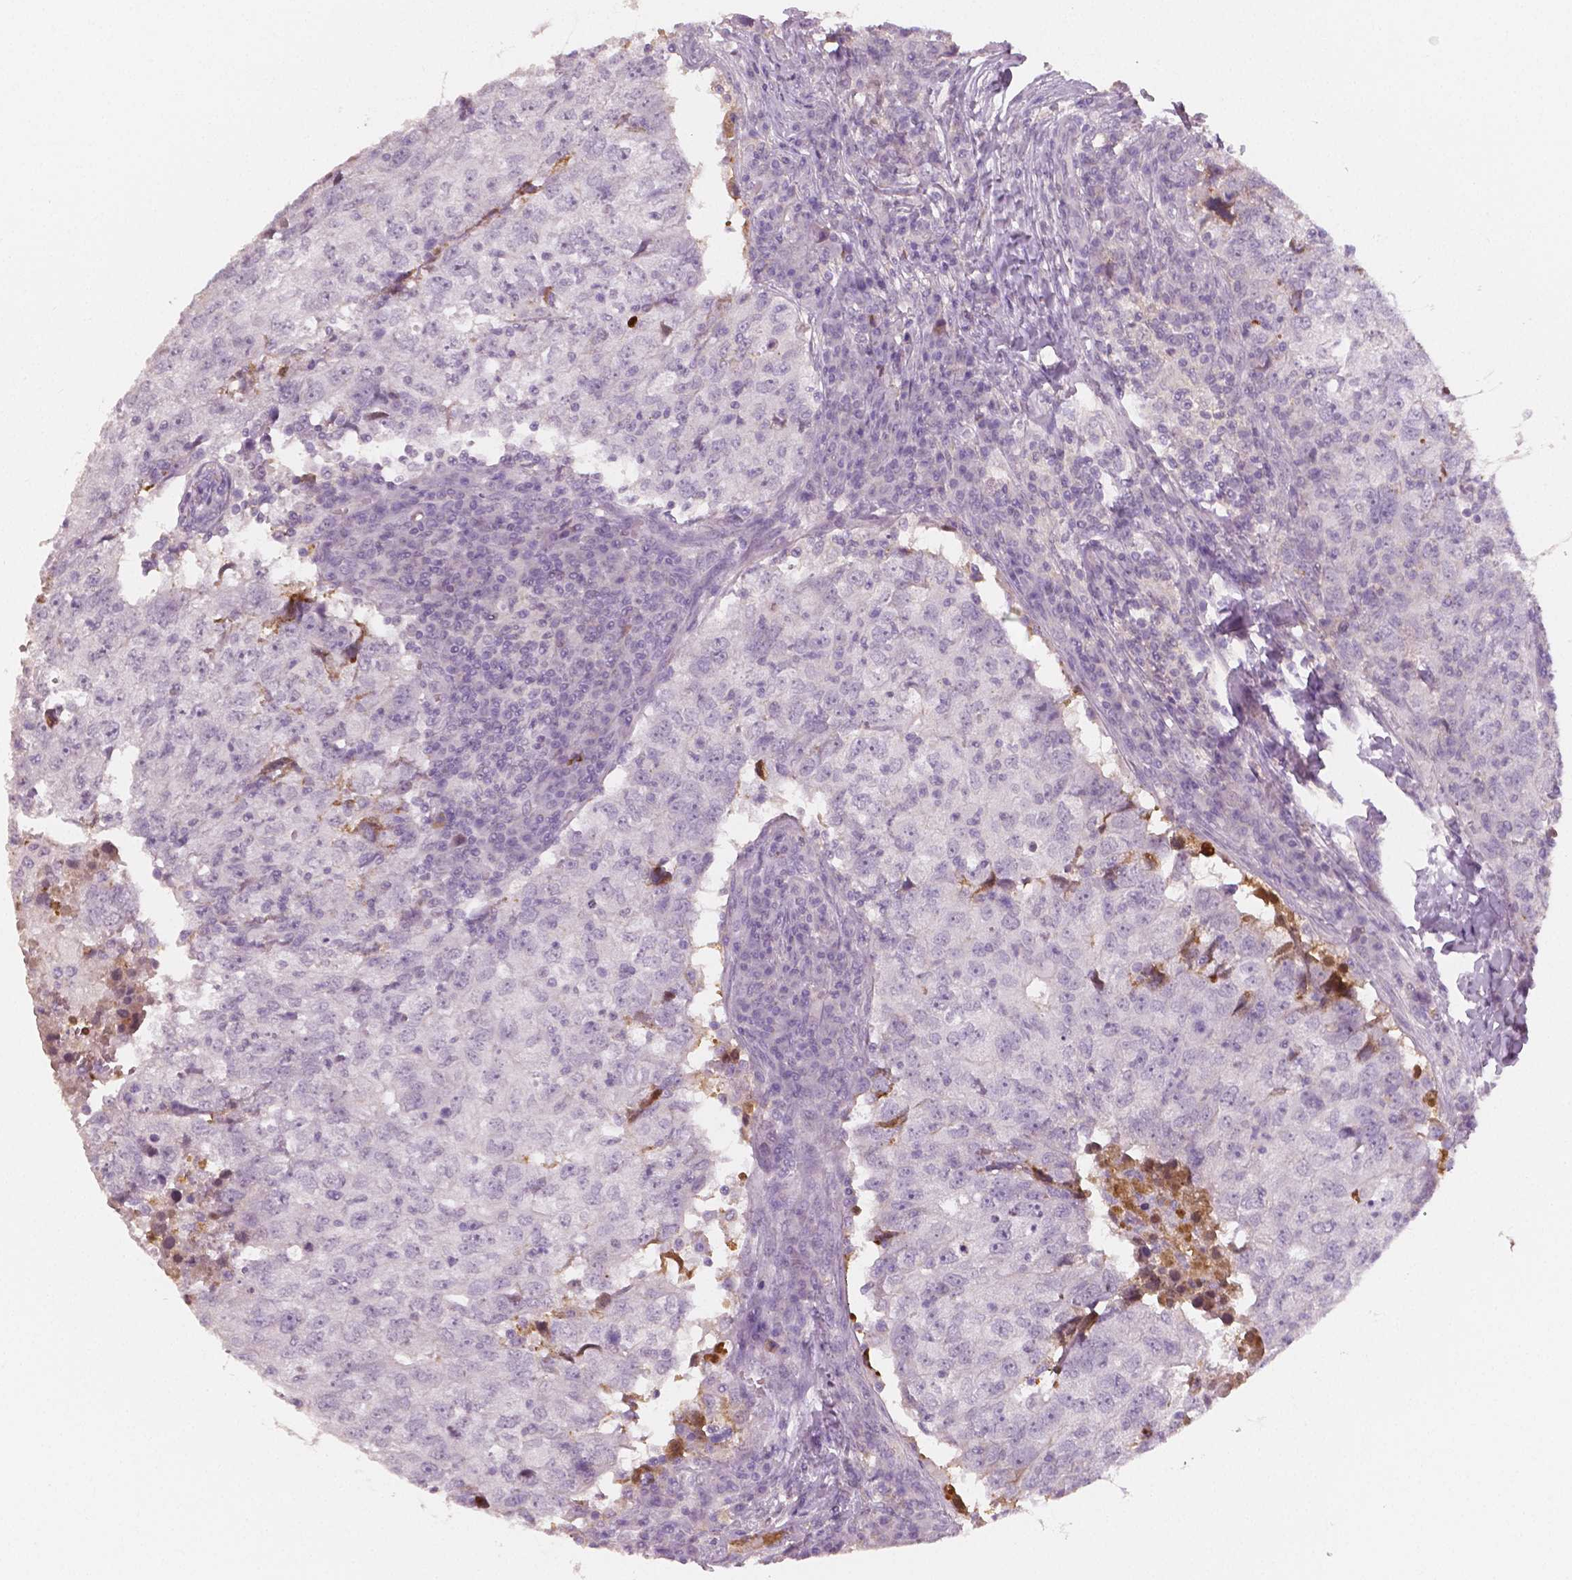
{"staining": {"intensity": "negative", "quantity": "none", "location": "none"}, "tissue": "breast cancer", "cell_type": "Tumor cells", "image_type": "cancer", "snomed": [{"axis": "morphology", "description": "Duct carcinoma"}, {"axis": "topography", "description": "Breast"}], "caption": "The photomicrograph exhibits no significant positivity in tumor cells of breast cancer.", "gene": "APOA4", "patient": {"sex": "female", "age": 30}}